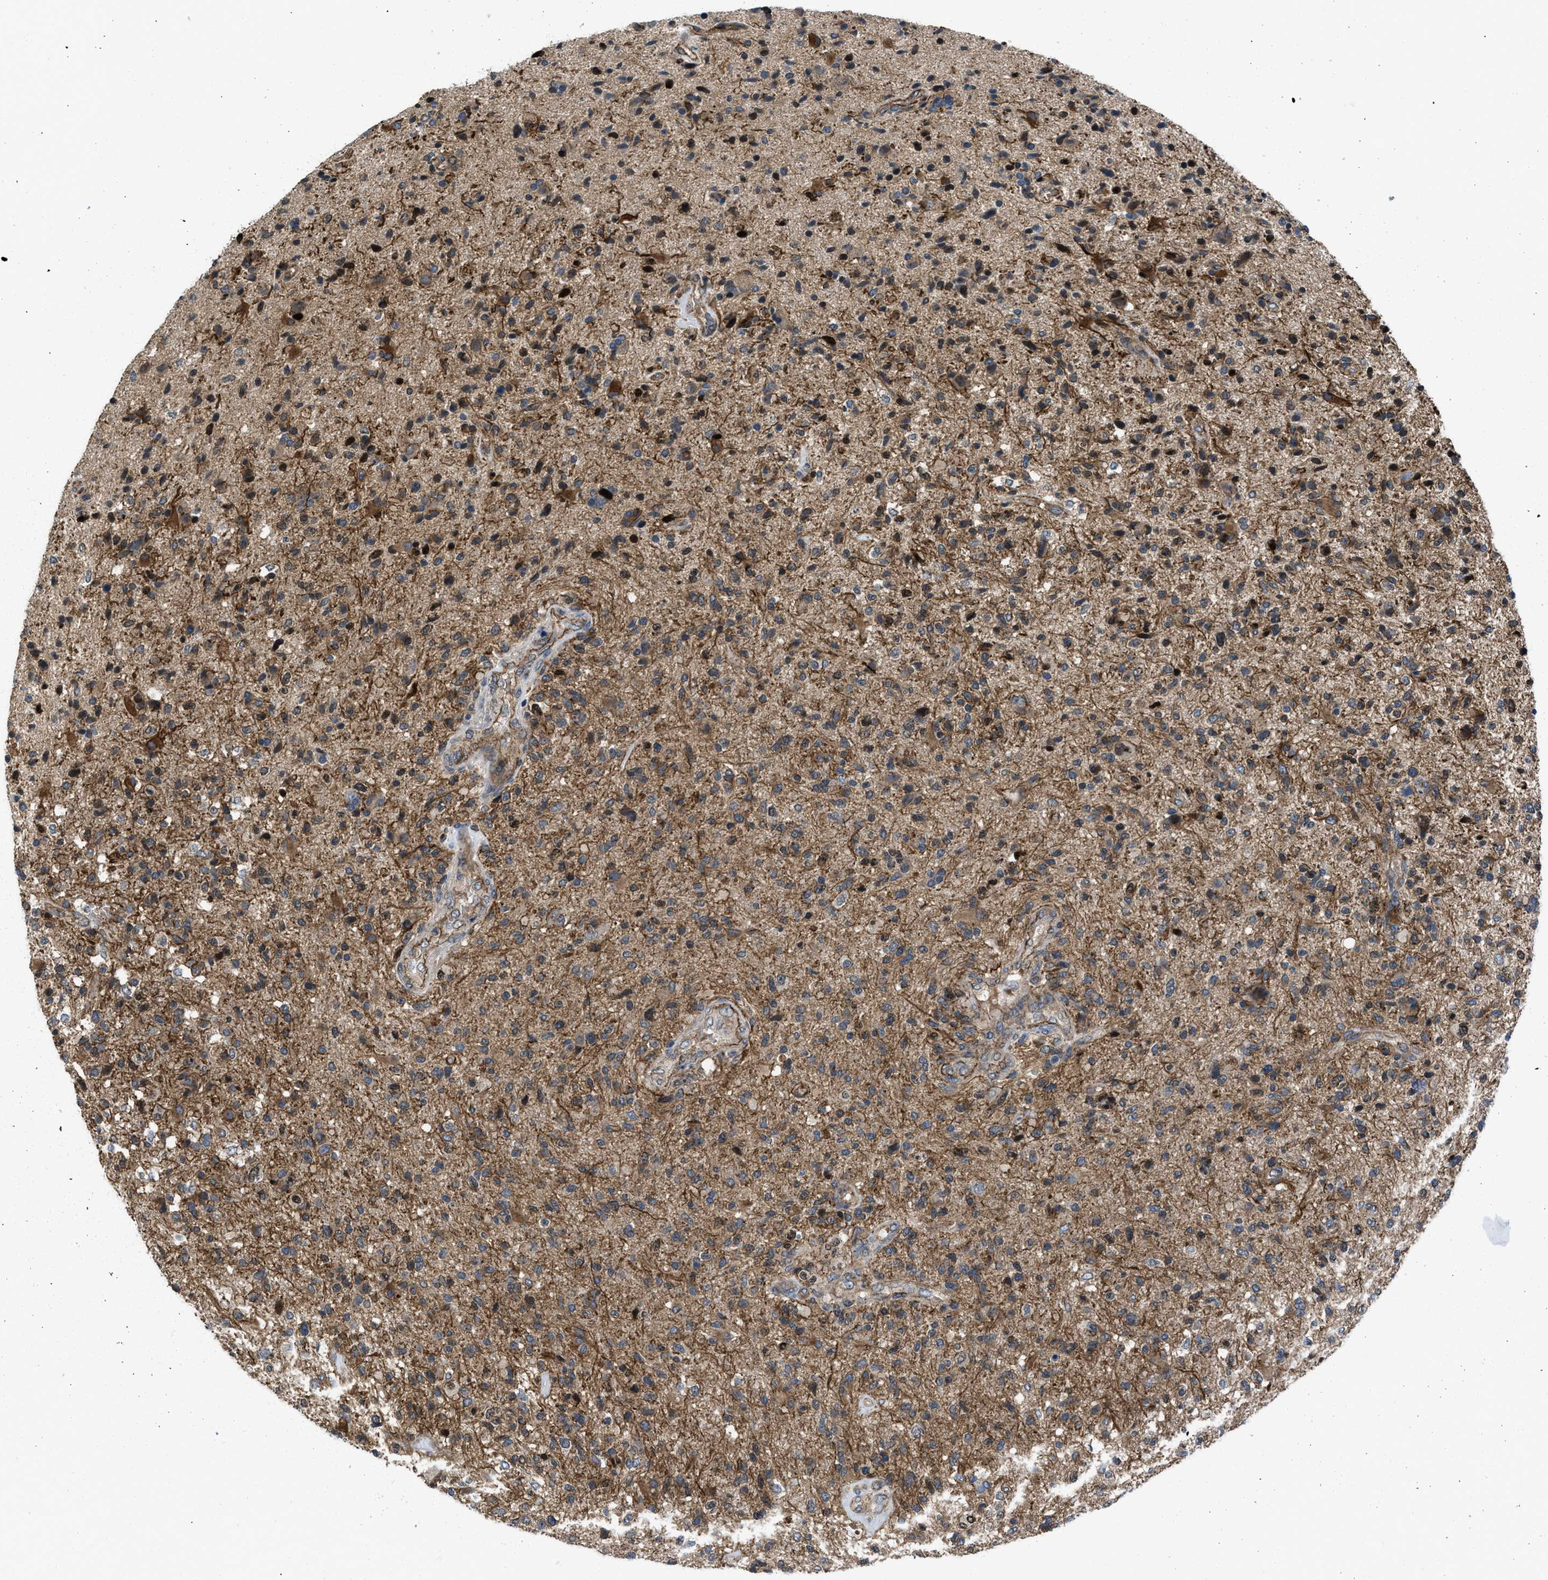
{"staining": {"intensity": "moderate", "quantity": "25%-75%", "location": "cytoplasmic/membranous,nuclear"}, "tissue": "glioma", "cell_type": "Tumor cells", "image_type": "cancer", "snomed": [{"axis": "morphology", "description": "Glioma, malignant, High grade"}, {"axis": "topography", "description": "Brain"}], "caption": "Malignant glioma (high-grade) stained for a protein demonstrates moderate cytoplasmic/membranous and nuclear positivity in tumor cells. The staining is performed using DAB (3,3'-diaminobenzidine) brown chromogen to label protein expression. The nuclei are counter-stained blue using hematoxylin.", "gene": "GPATCH2L", "patient": {"sex": "male", "age": 72}}